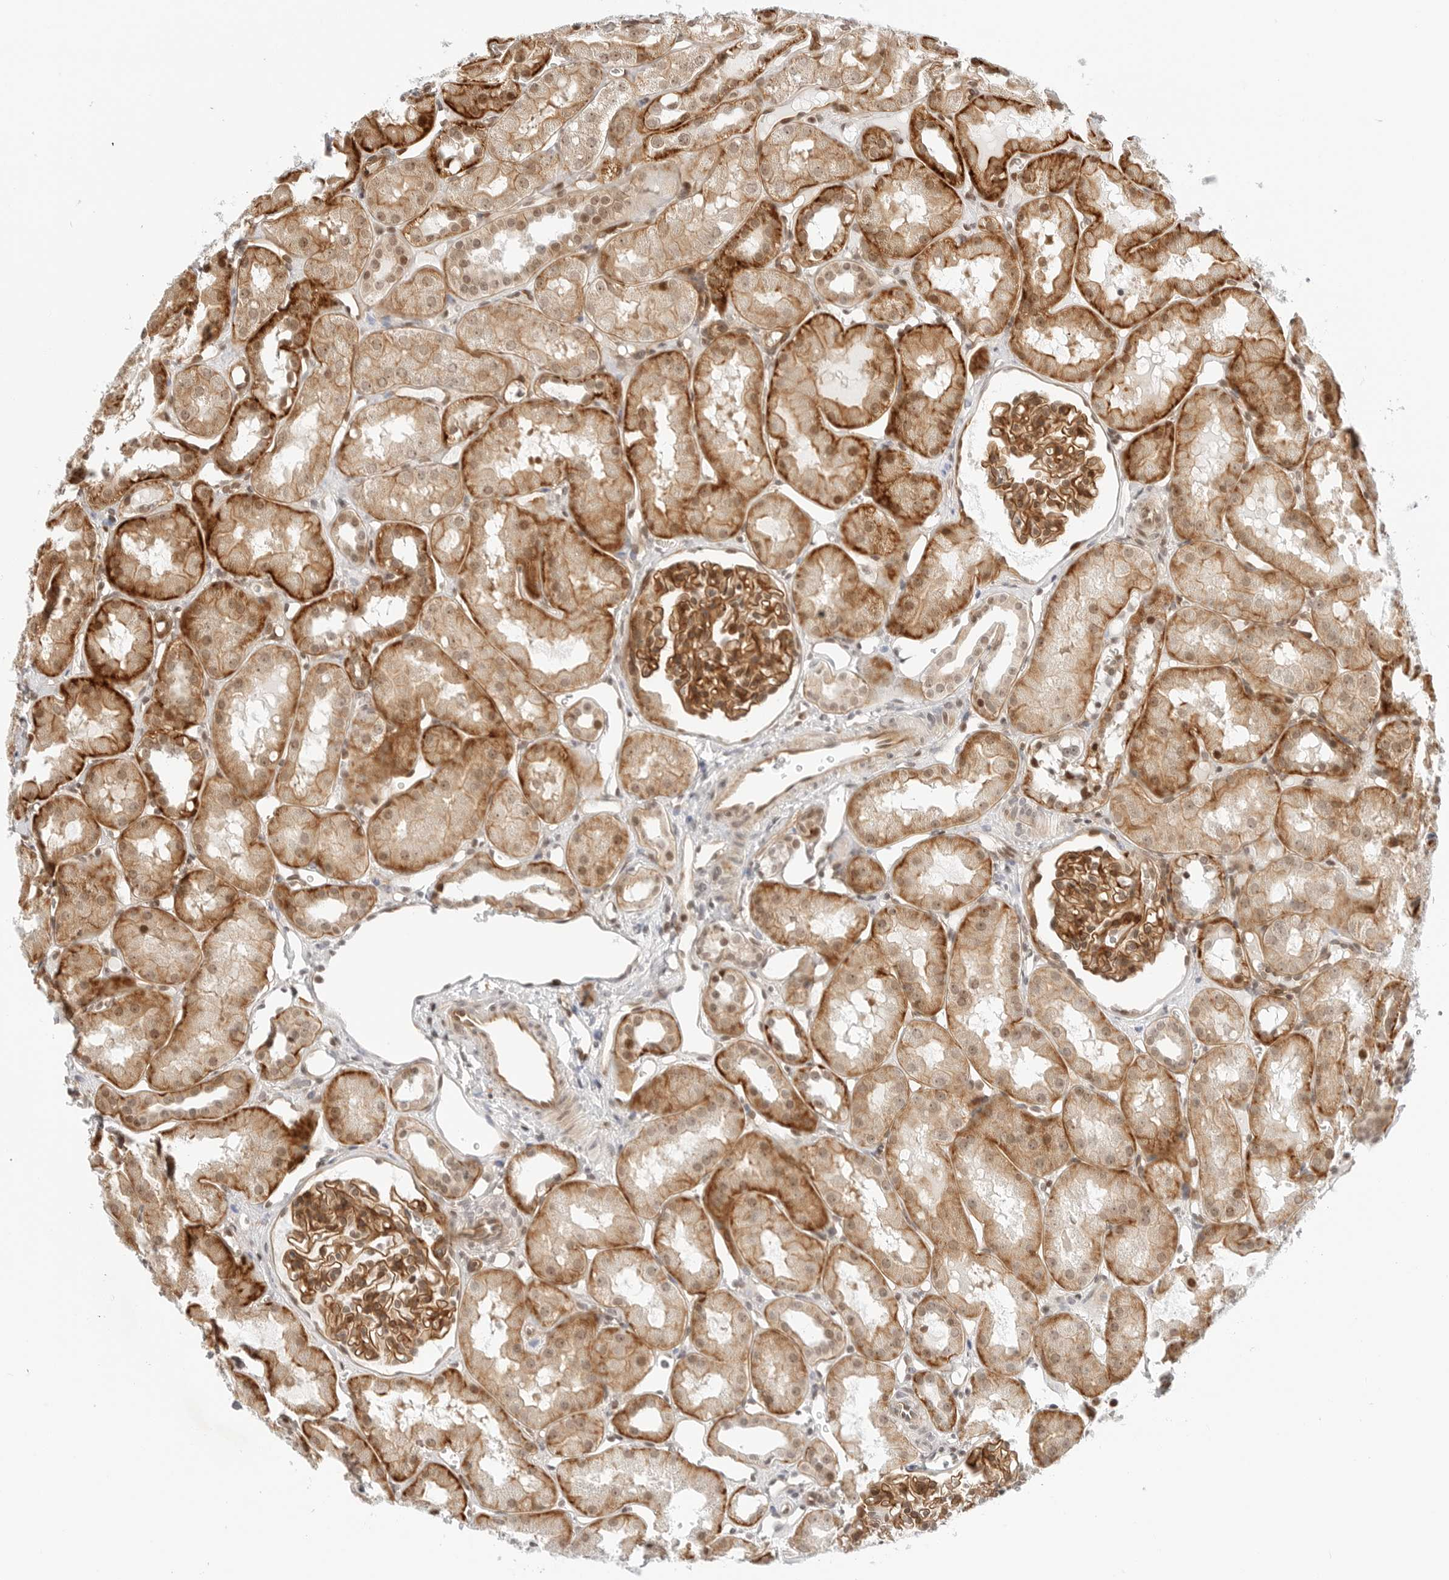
{"staining": {"intensity": "moderate", "quantity": ">75%", "location": "cytoplasmic/membranous"}, "tissue": "kidney", "cell_type": "Cells in glomeruli", "image_type": "normal", "snomed": [{"axis": "morphology", "description": "Normal tissue, NOS"}, {"axis": "topography", "description": "Kidney"}], "caption": "Protein expression analysis of unremarkable human kidney reveals moderate cytoplasmic/membranous expression in about >75% of cells in glomeruli.", "gene": "ZNF613", "patient": {"sex": "male", "age": 16}}